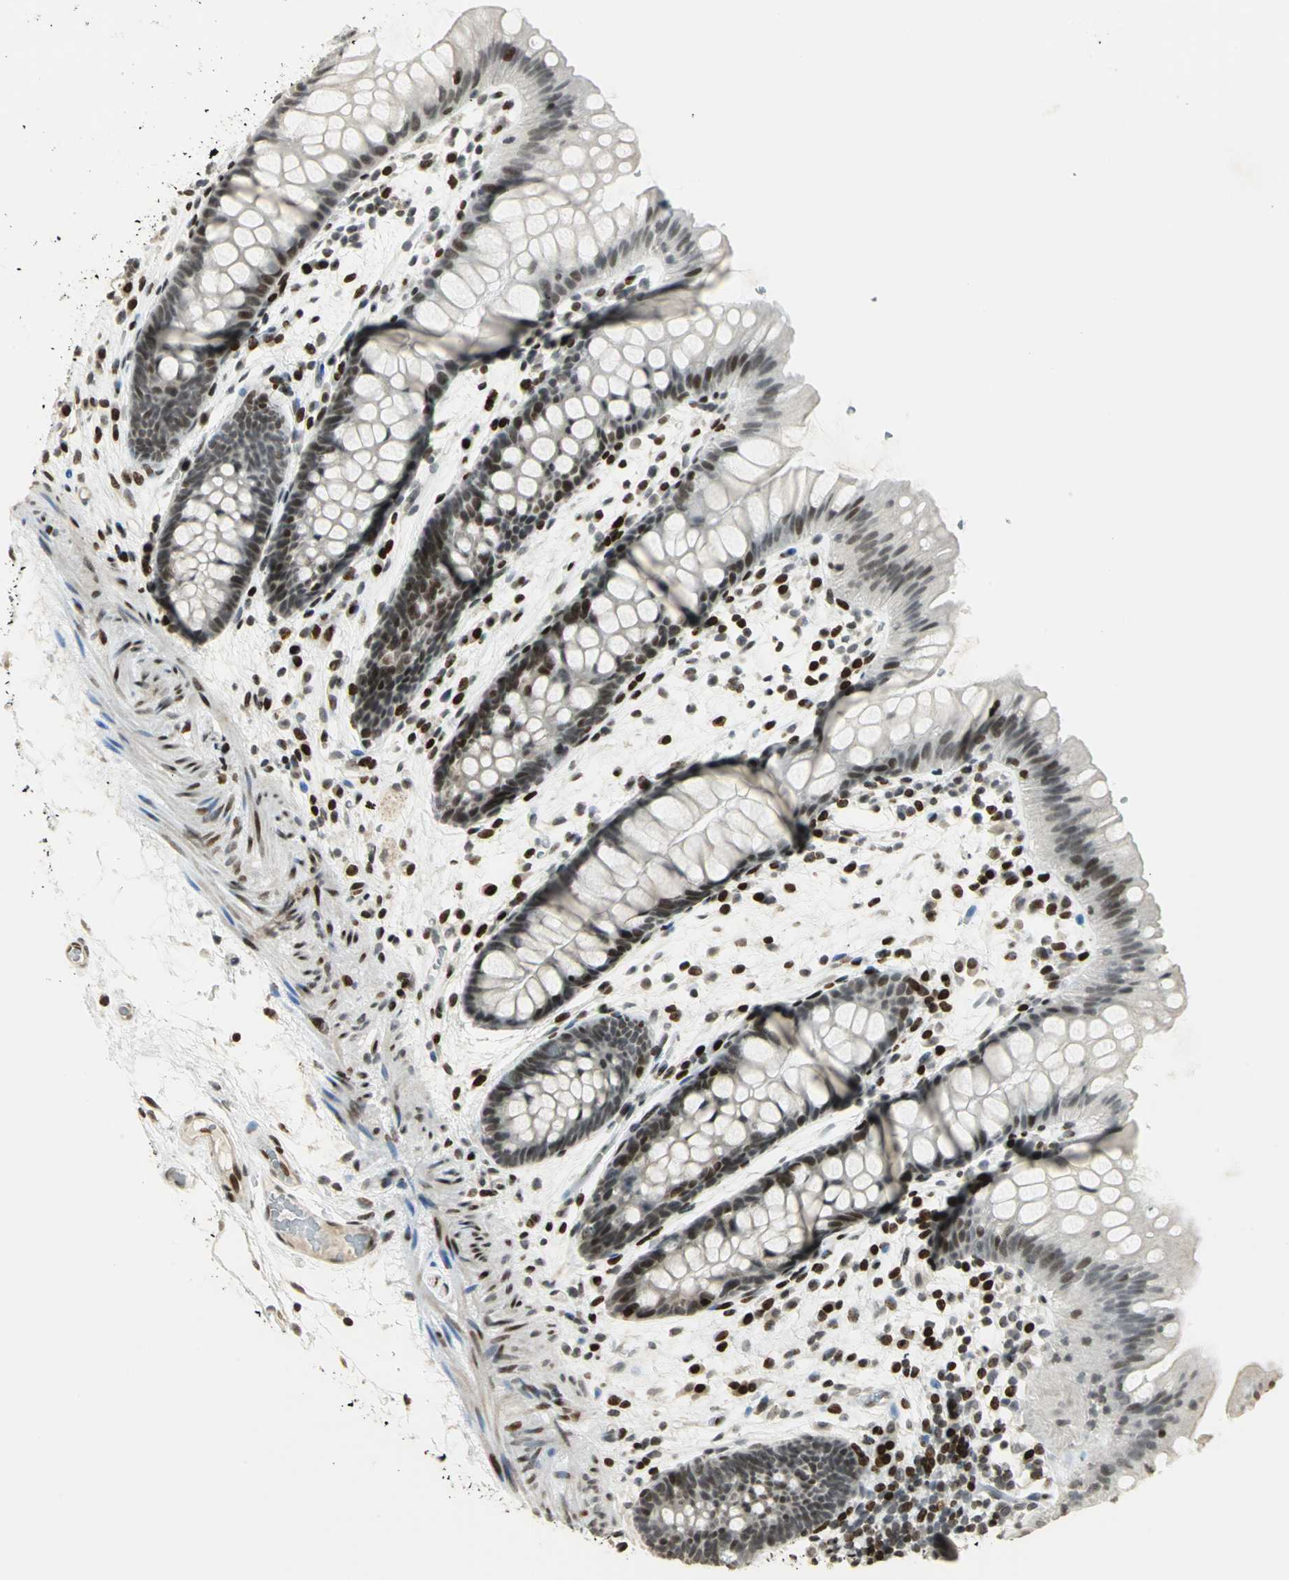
{"staining": {"intensity": "negative", "quantity": "none", "location": "none"}, "tissue": "colon", "cell_type": "Endothelial cells", "image_type": "normal", "snomed": [{"axis": "morphology", "description": "Normal tissue, NOS"}, {"axis": "topography", "description": "Smooth muscle"}, {"axis": "topography", "description": "Colon"}], "caption": "Endothelial cells are negative for protein expression in unremarkable human colon. (Stains: DAB (3,3'-diaminobenzidine) immunohistochemistry (IHC) with hematoxylin counter stain, Microscopy: brightfield microscopy at high magnification).", "gene": "KDM1A", "patient": {"sex": "male", "age": 67}}